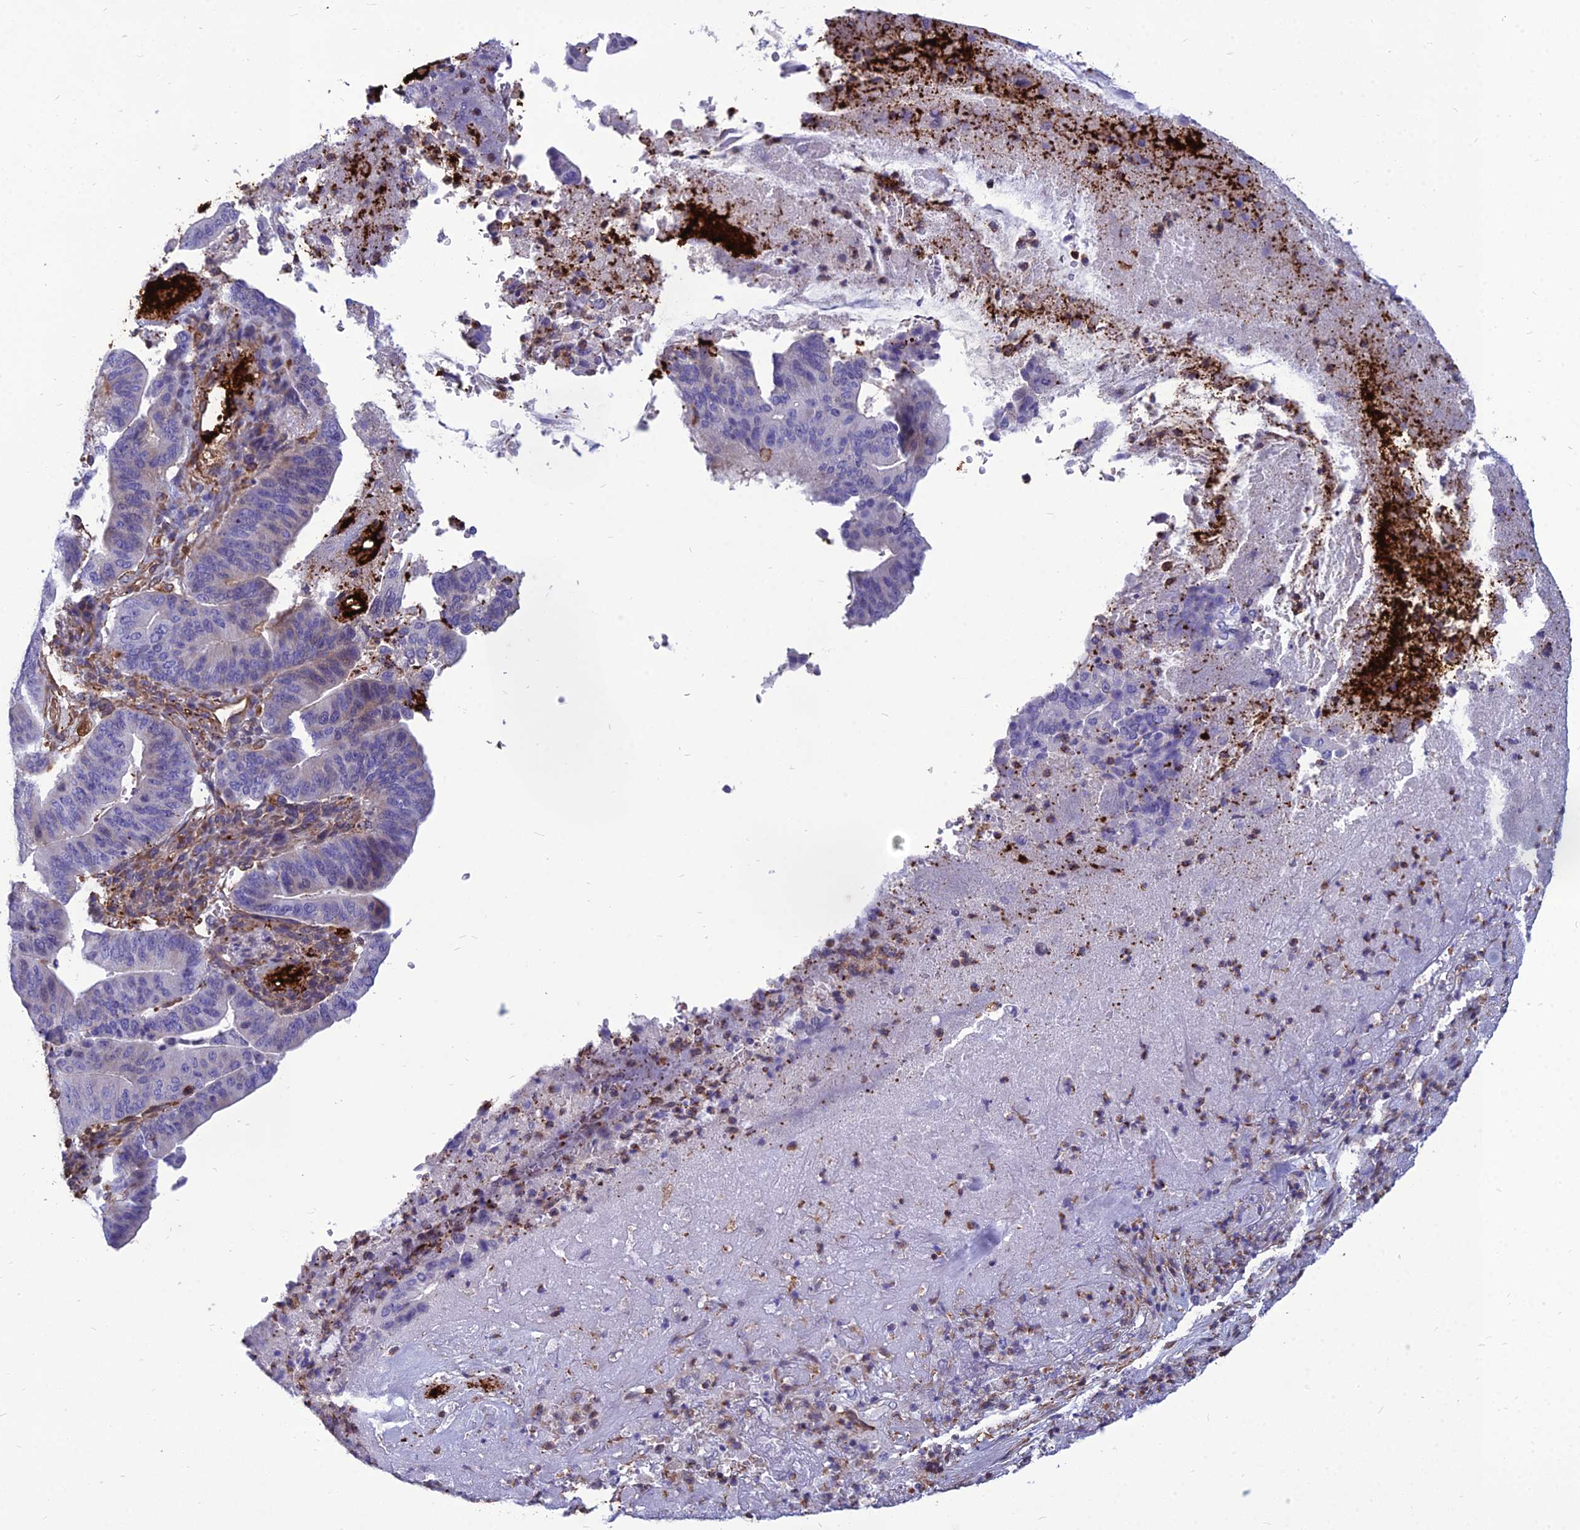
{"staining": {"intensity": "negative", "quantity": "none", "location": "none"}, "tissue": "pancreatic cancer", "cell_type": "Tumor cells", "image_type": "cancer", "snomed": [{"axis": "morphology", "description": "Adenocarcinoma, NOS"}, {"axis": "topography", "description": "Pancreas"}], "caption": "IHC micrograph of neoplastic tissue: human adenocarcinoma (pancreatic) stained with DAB exhibits no significant protein expression in tumor cells.", "gene": "PSMD11", "patient": {"sex": "female", "age": 77}}